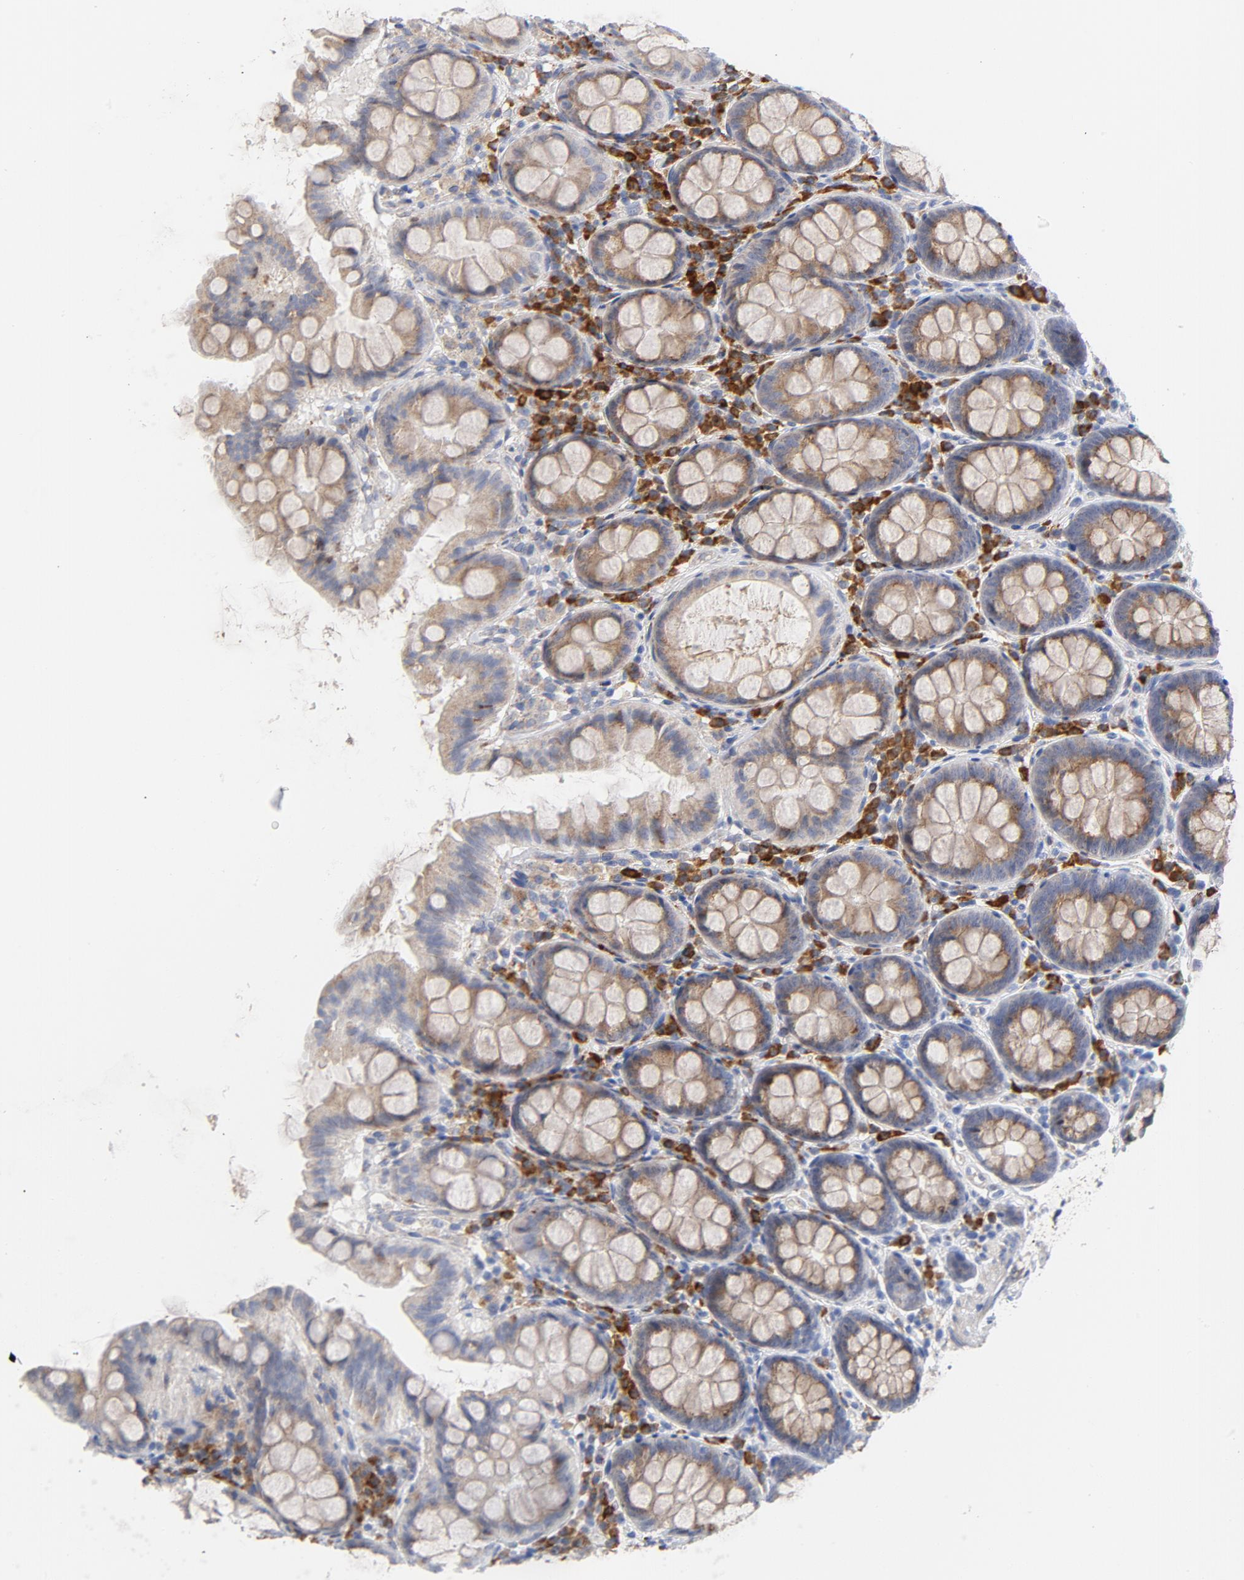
{"staining": {"intensity": "weak", "quantity": "25%-75%", "location": "cytoplasmic/membranous"}, "tissue": "colon", "cell_type": "Endothelial cells", "image_type": "normal", "snomed": [{"axis": "morphology", "description": "Normal tissue, NOS"}, {"axis": "topography", "description": "Colon"}], "caption": "Immunohistochemical staining of benign colon shows weak cytoplasmic/membranous protein positivity in about 25%-75% of endothelial cells.", "gene": "RAPGEF3", "patient": {"sex": "female", "age": 61}}